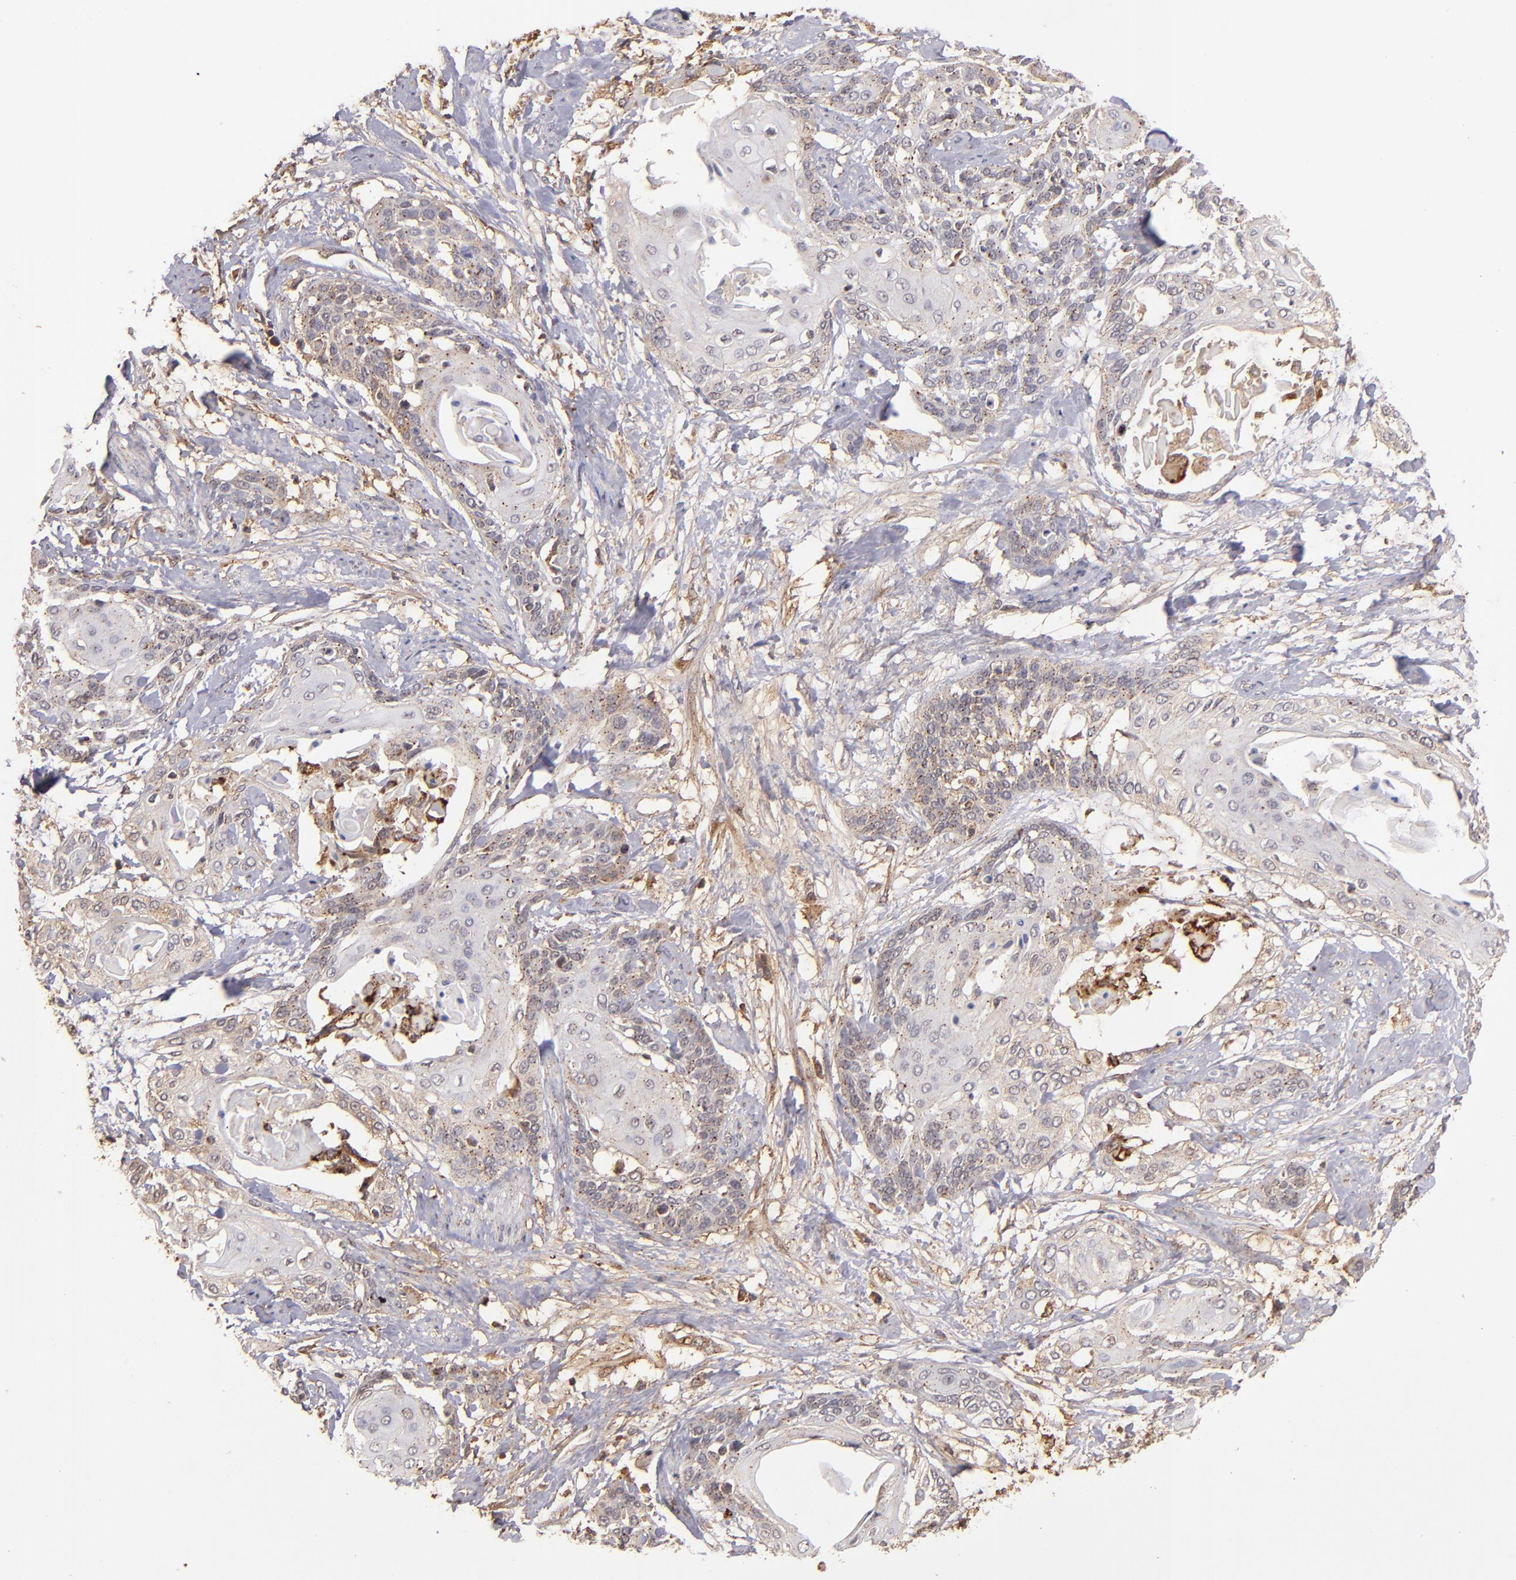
{"staining": {"intensity": "weak", "quantity": "25%-75%", "location": "cytoplasmic/membranous"}, "tissue": "cervical cancer", "cell_type": "Tumor cells", "image_type": "cancer", "snomed": [{"axis": "morphology", "description": "Squamous cell carcinoma, NOS"}, {"axis": "topography", "description": "Cervix"}], "caption": "Squamous cell carcinoma (cervical) stained with a protein marker shows weak staining in tumor cells.", "gene": "ZFYVE1", "patient": {"sex": "female", "age": 57}}